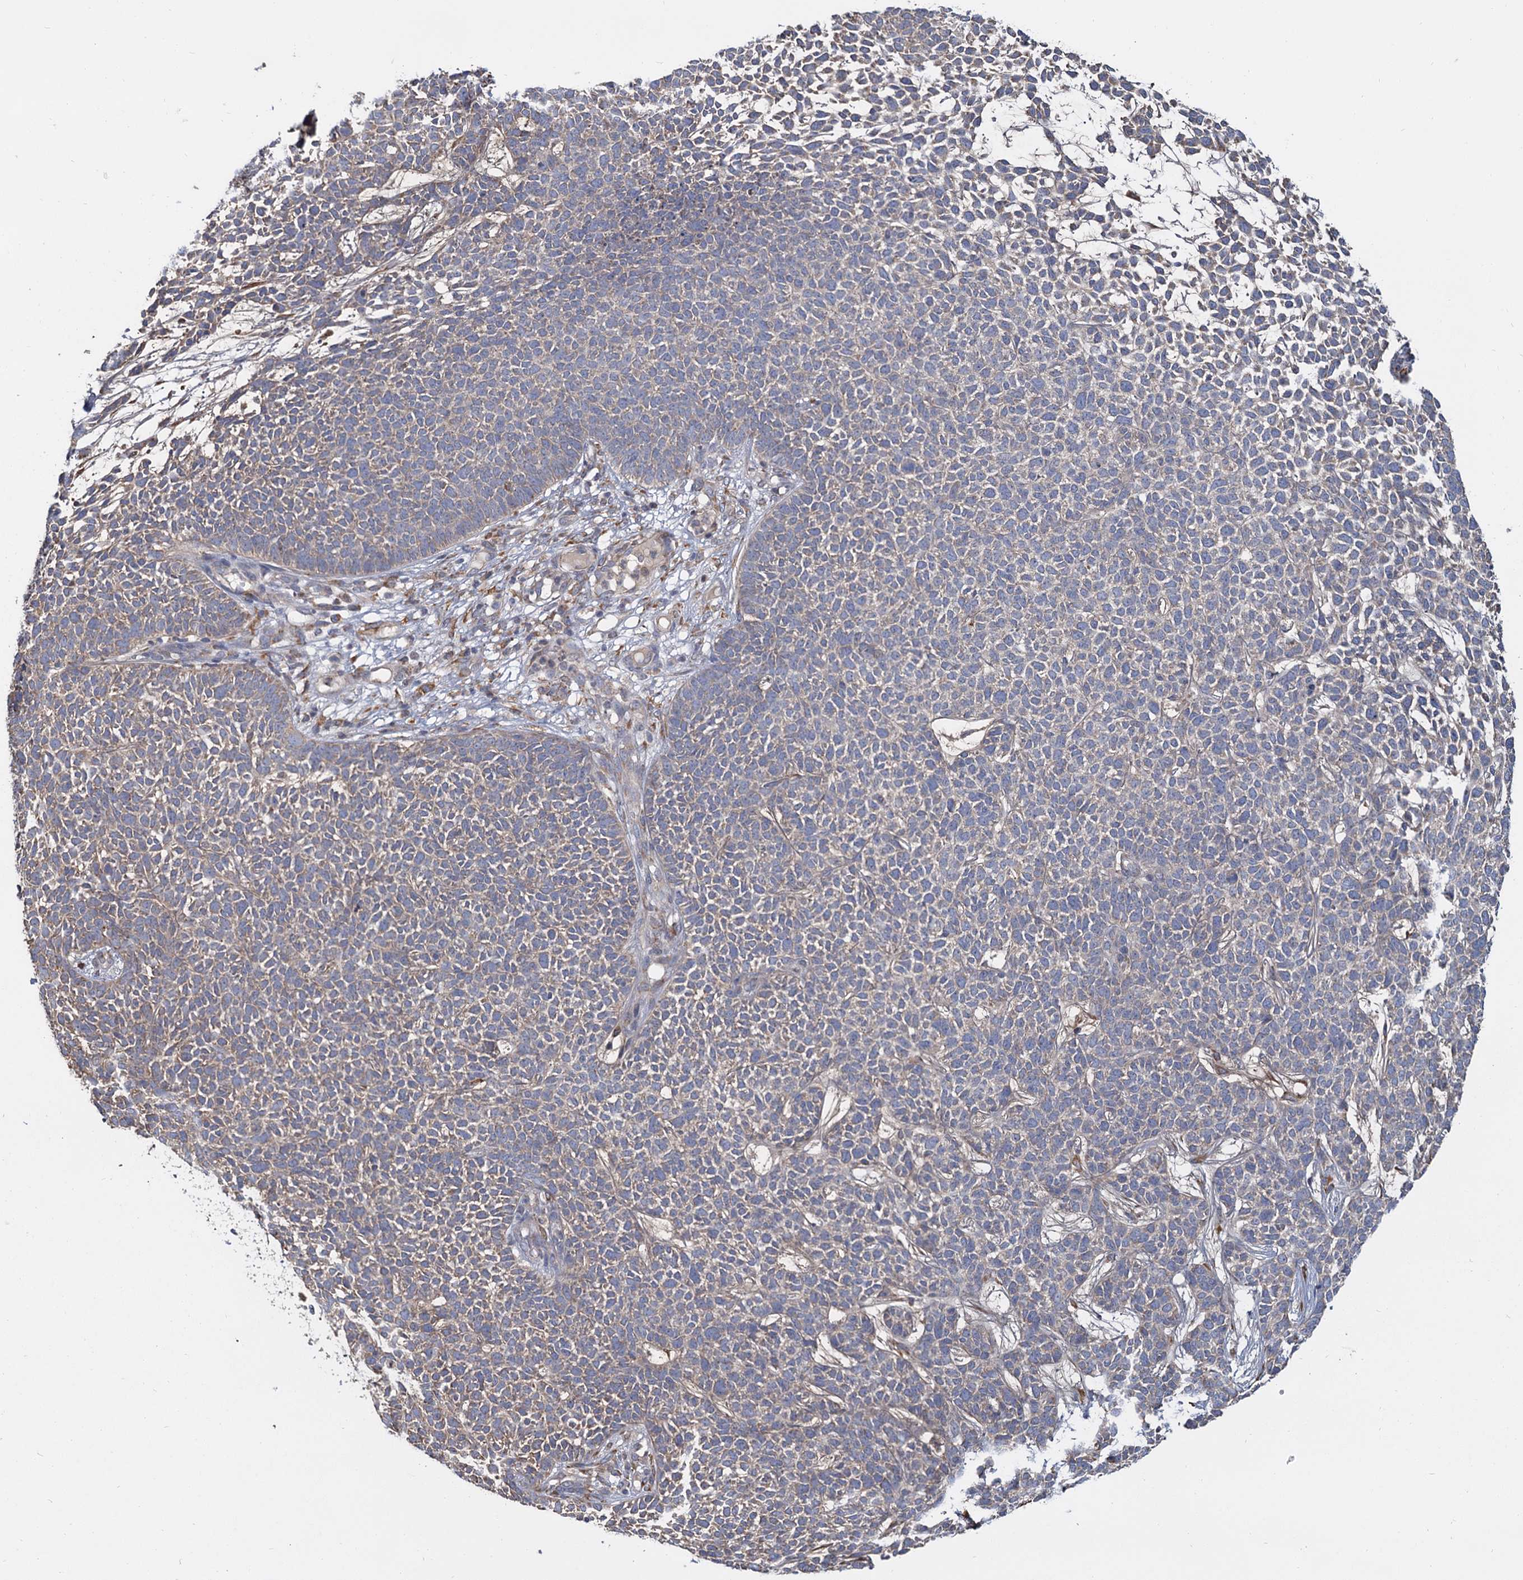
{"staining": {"intensity": "negative", "quantity": "none", "location": "none"}, "tissue": "skin cancer", "cell_type": "Tumor cells", "image_type": "cancer", "snomed": [{"axis": "morphology", "description": "Basal cell carcinoma"}, {"axis": "topography", "description": "Skin"}], "caption": "Basal cell carcinoma (skin) stained for a protein using IHC displays no staining tumor cells.", "gene": "LRRC51", "patient": {"sex": "female", "age": 84}}